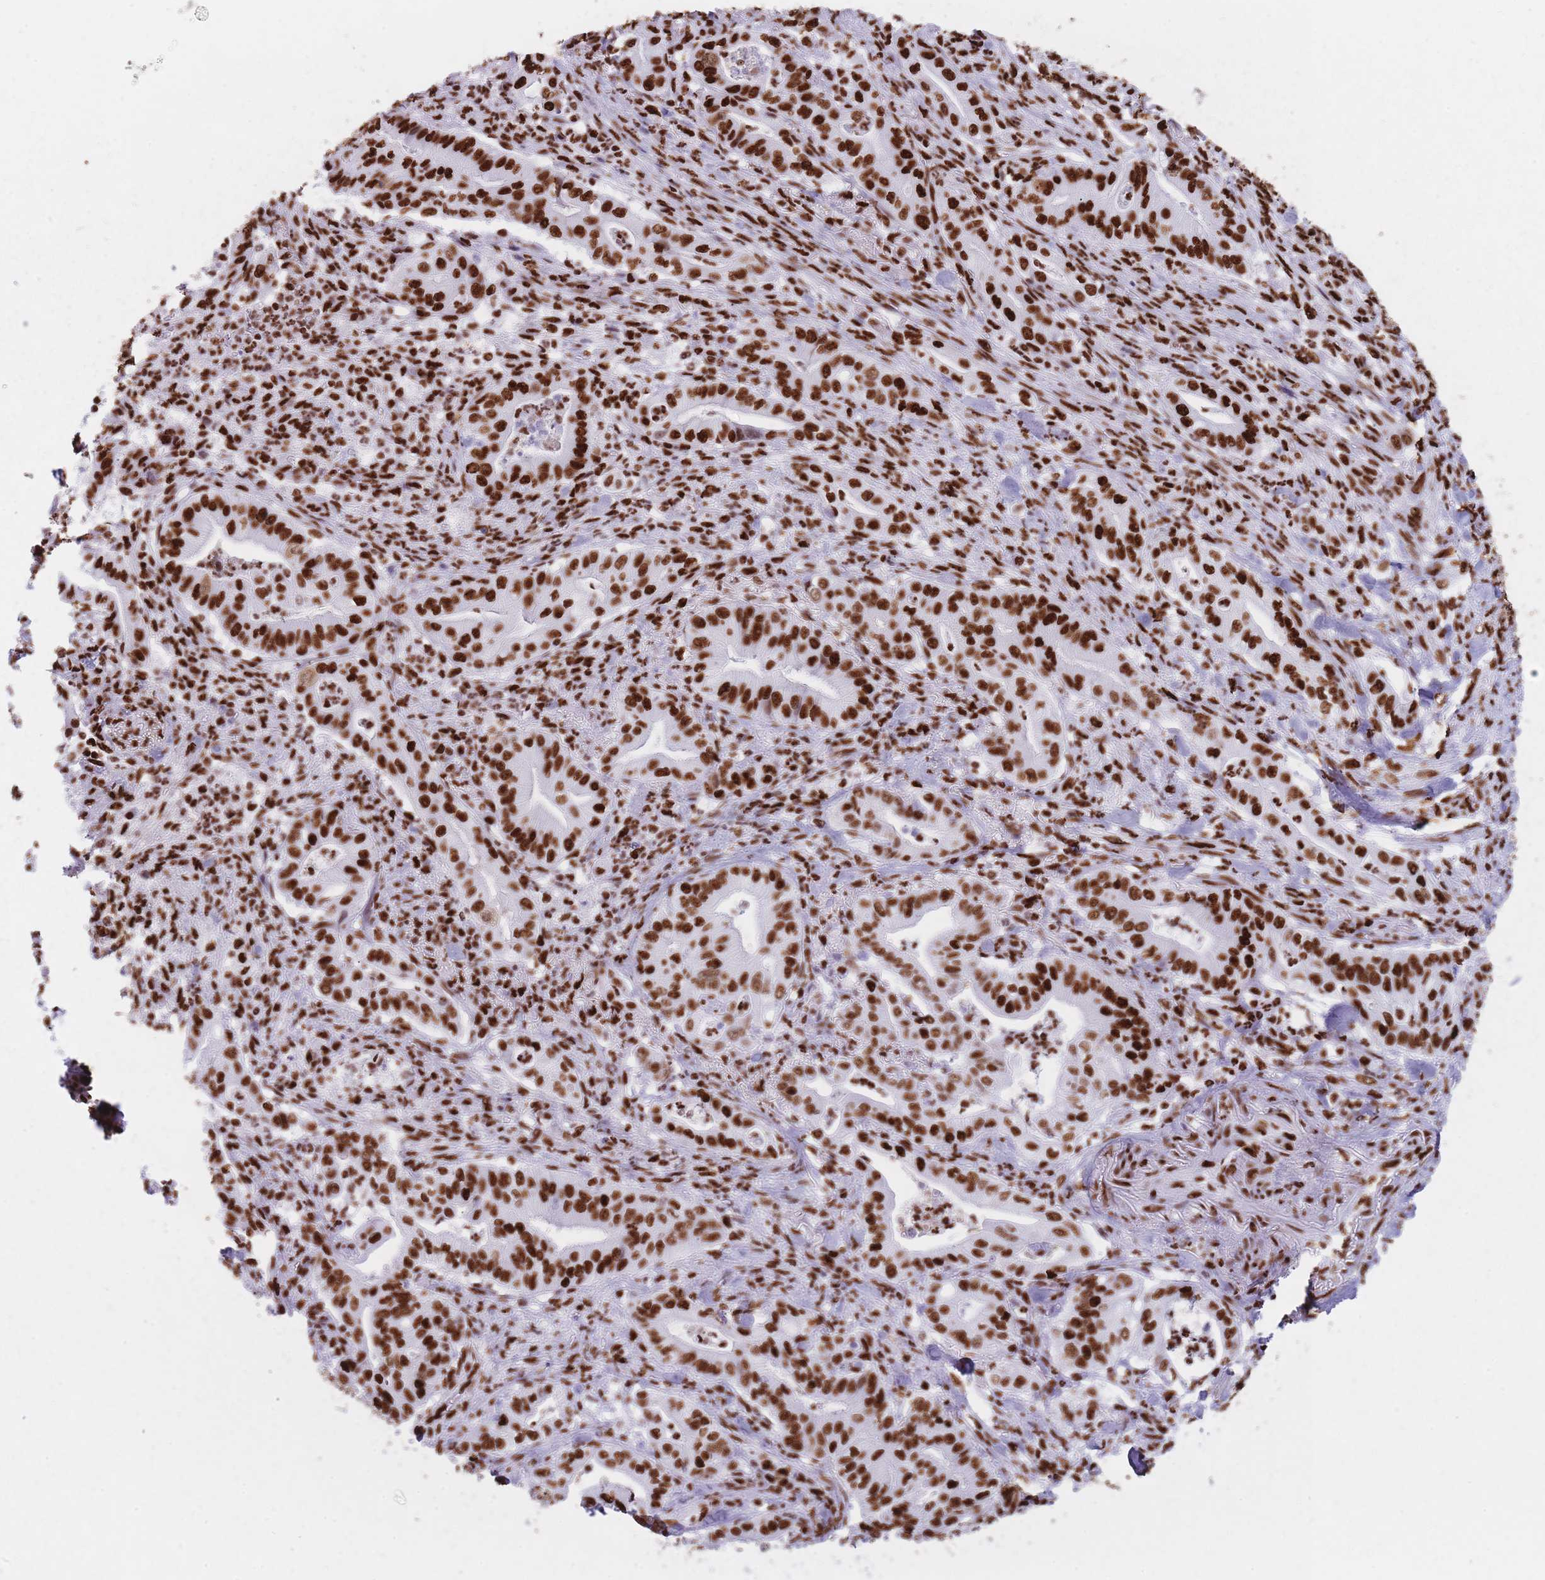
{"staining": {"intensity": "strong", "quantity": ">75%", "location": "nuclear"}, "tissue": "pancreatic cancer", "cell_type": "Tumor cells", "image_type": "cancer", "snomed": [{"axis": "morphology", "description": "Adenocarcinoma, NOS"}, {"axis": "topography", "description": "Pancreas"}], "caption": "Pancreatic adenocarcinoma was stained to show a protein in brown. There is high levels of strong nuclear expression in about >75% of tumor cells.", "gene": "HNRNPUL1", "patient": {"sex": "male", "age": 71}}